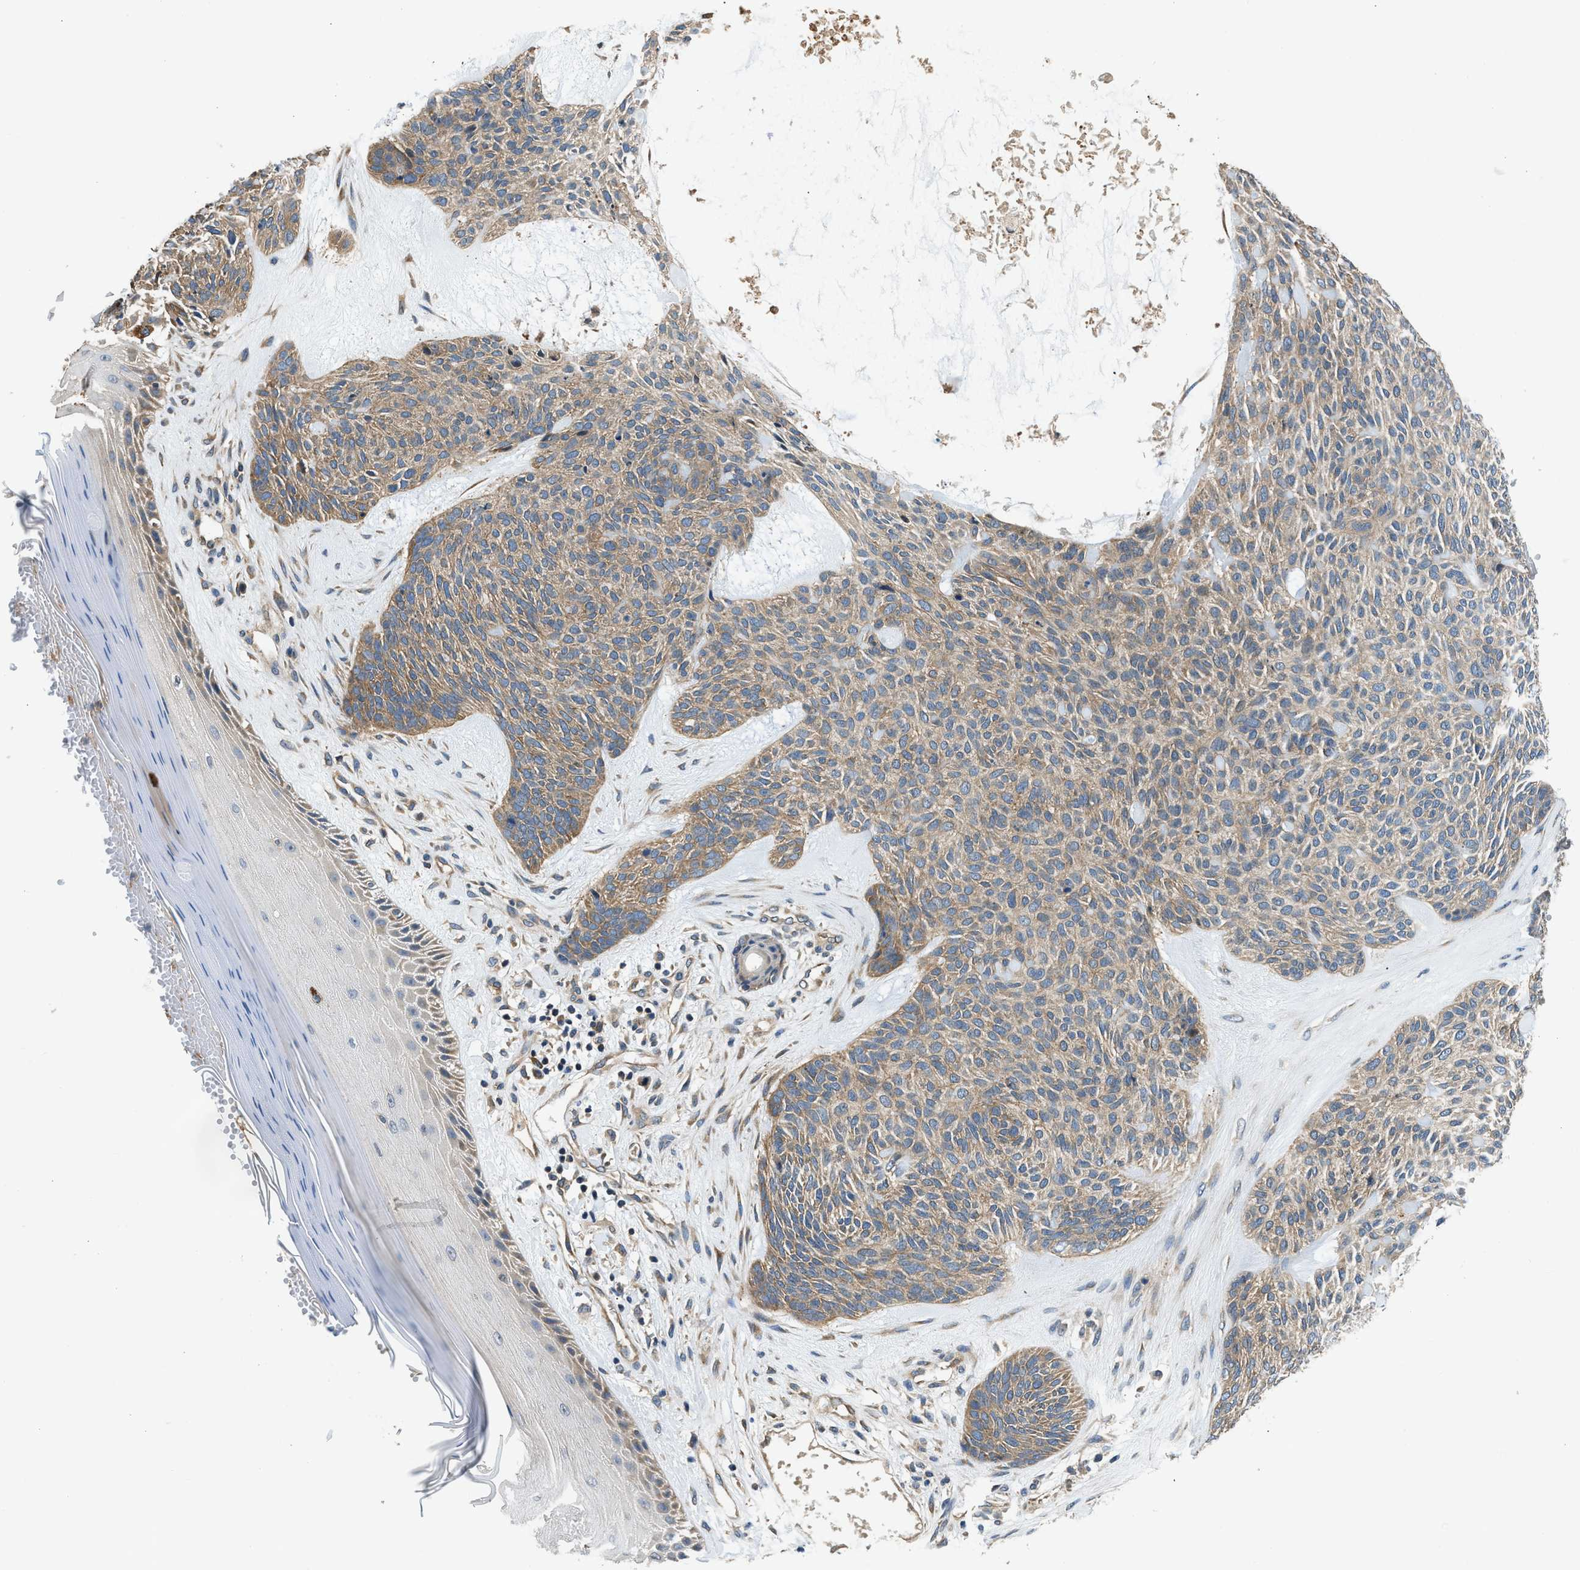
{"staining": {"intensity": "moderate", "quantity": ">75%", "location": "cytoplasmic/membranous"}, "tissue": "skin cancer", "cell_type": "Tumor cells", "image_type": "cancer", "snomed": [{"axis": "morphology", "description": "Basal cell carcinoma"}, {"axis": "topography", "description": "Skin"}], "caption": "Tumor cells demonstrate moderate cytoplasmic/membranous staining in approximately >75% of cells in skin cancer (basal cell carcinoma).", "gene": "IL3RA", "patient": {"sex": "male", "age": 55}}